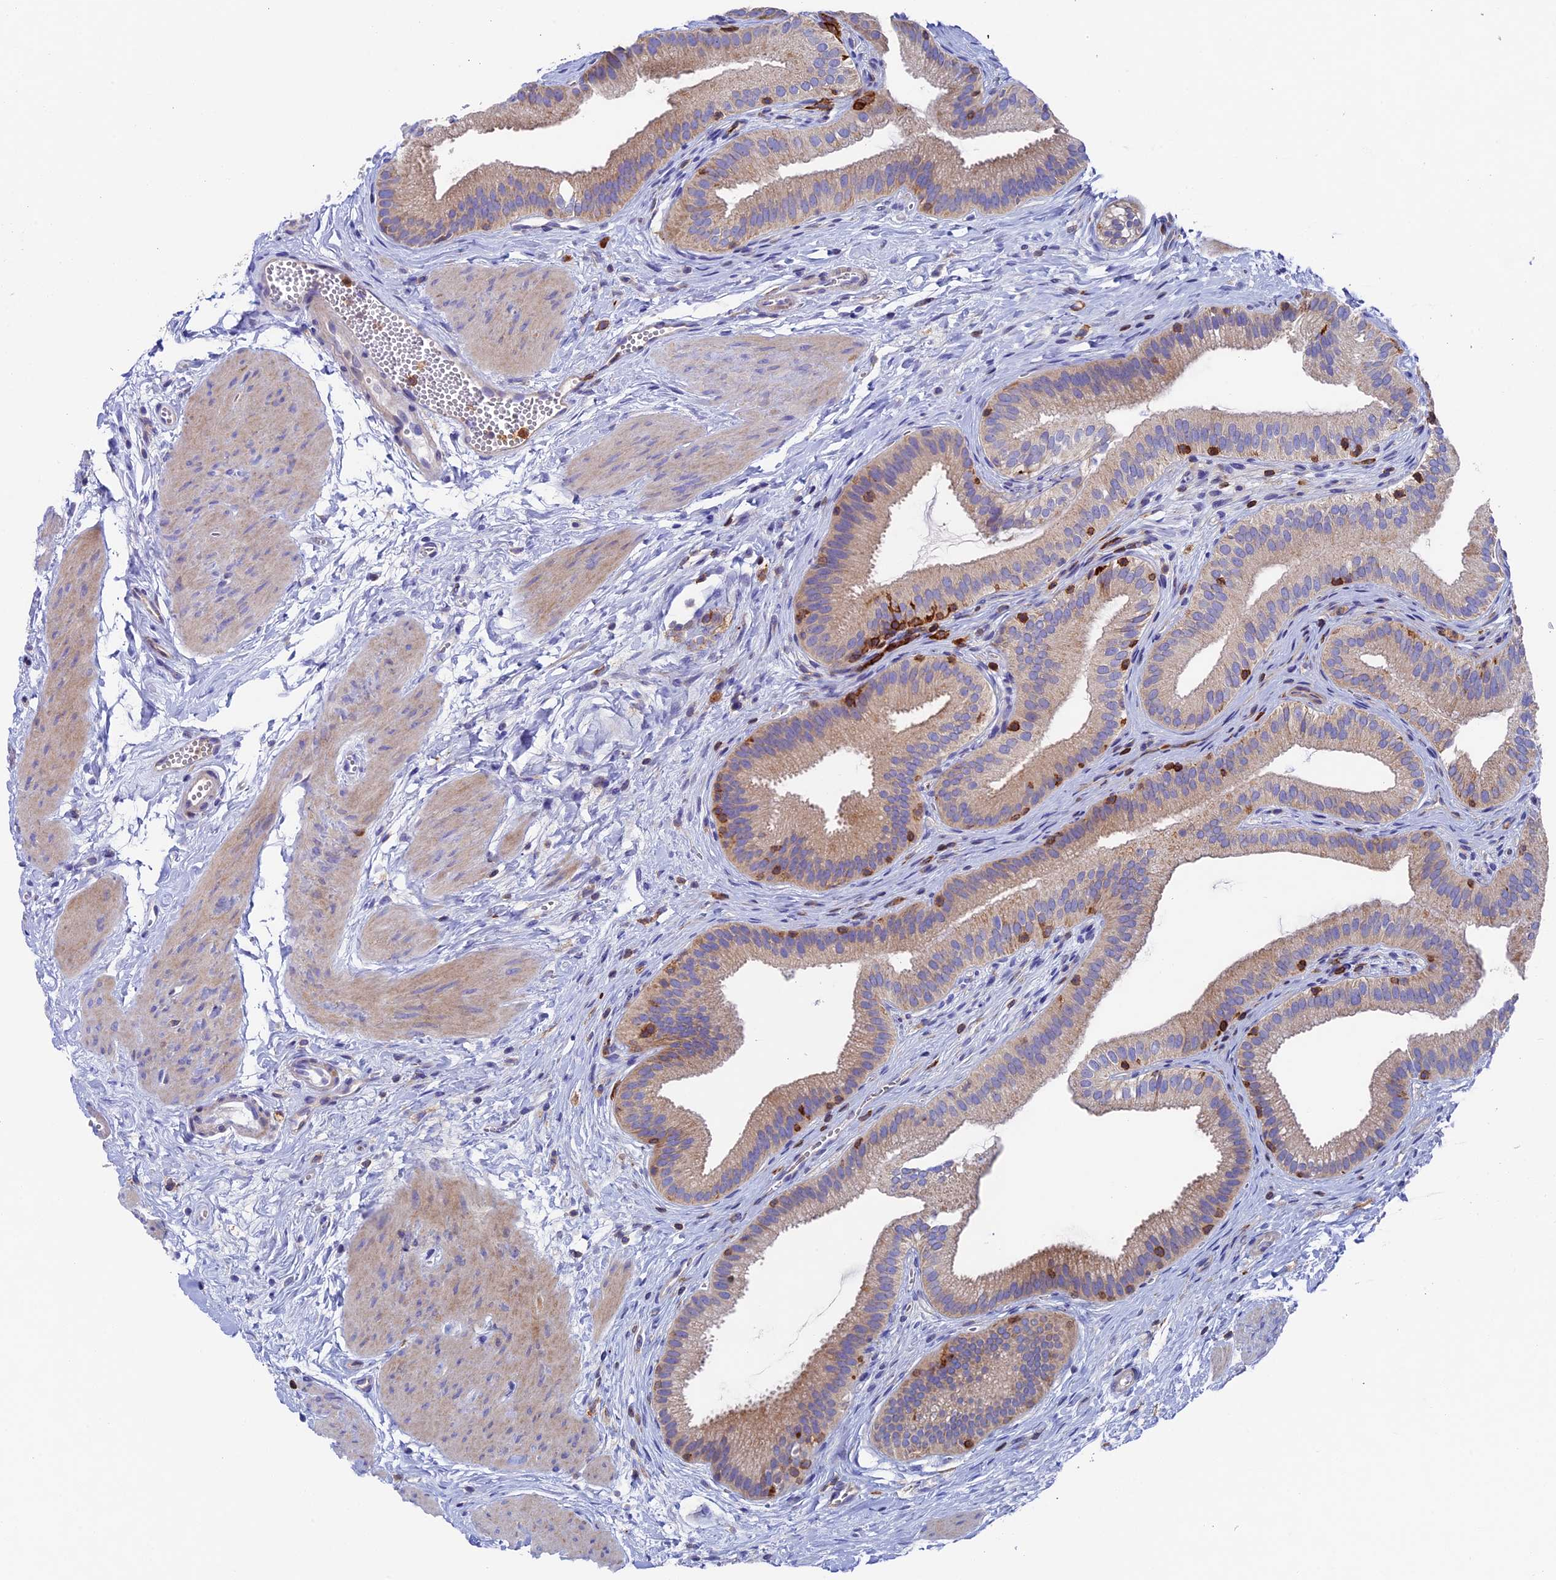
{"staining": {"intensity": "moderate", "quantity": "25%-75%", "location": "cytoplasmic/membranous"}, "tissue": "gallbladder", "cell_type": "Glandular cells", "image_type": "normal", "snomed": [{"axis": "morphology", "description": "Normal tissue, NOS"}, {"axis": "topography", "description": "Gallbladder"}], "caption": "Brown immunohistochemical staining in benign gallbladder shows moderate cytoplasmic/membranous expression in about 25%-75% of glandular cells. The staining was performed using DAB to visualize the protein expression in brown, while the nuclei were stained in blue with hematoxylin (Magnification: 20x).", "gene": "ADAT1", "patient": {"sex": "female", "age": 54}}